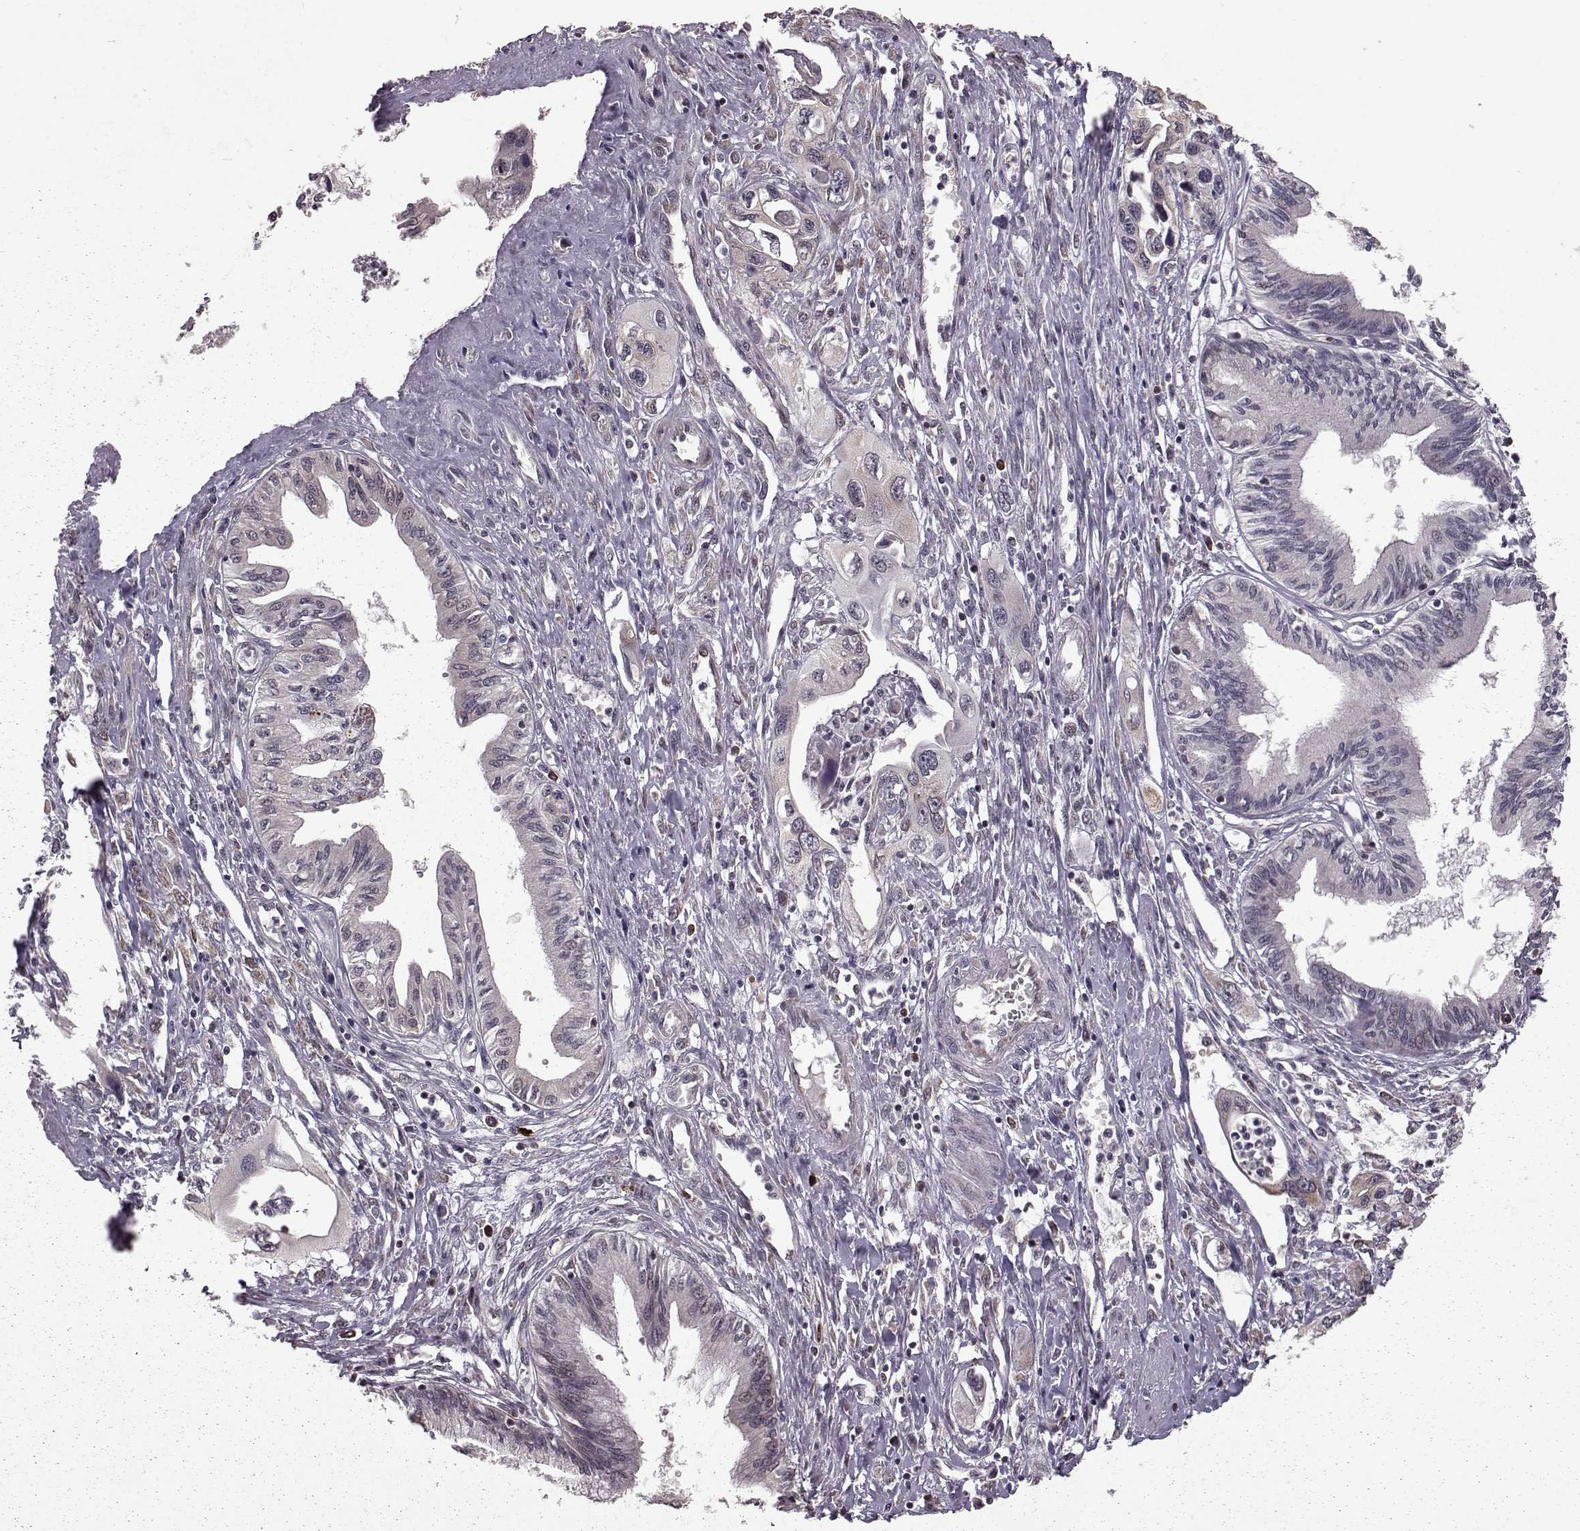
{"staining": {"intensity": "negative", "quantity": "none", "location": "none"}, "tissue": "pancreatic cancer", "cell_type": "Tumor cells", "image_type": "cancer", "snomed": [{"axis": "morphology", "description": "Adenocarcinoma, NOS"}, {"axis": "topography", "description": "Pancreas"}], "caption": "High magnification brightfield microscopy of adenocarcinoma (pancreatic) stained with DAB (3,3'-diaminobenzidine) (brown) and counterstained with hematoxylin (blue): tumor cells show no significant positivity.", "gene": "ELOVL5", "patient": {"sex": "male", "age": 60}}